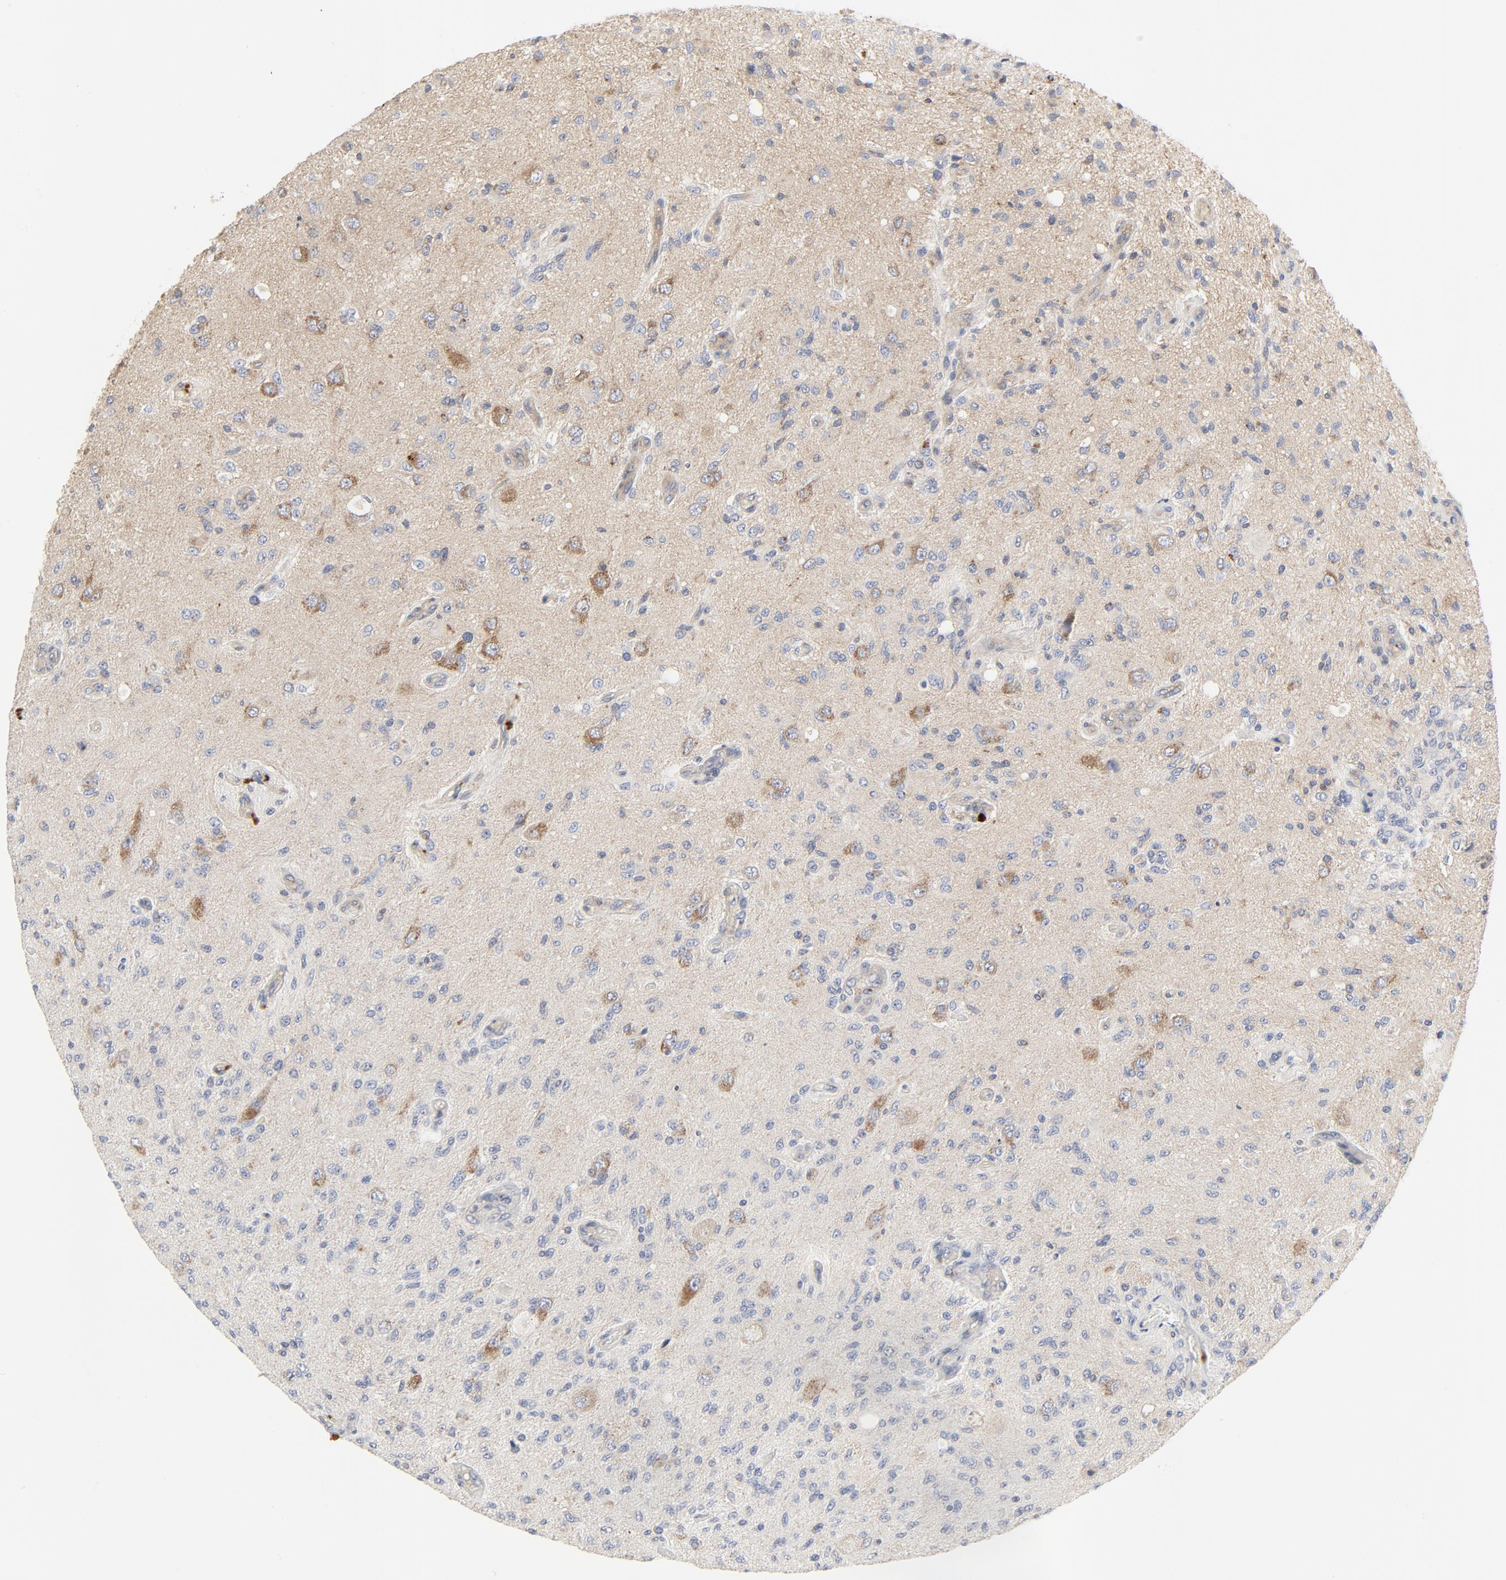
{"staining": {"intensity": "moderate", "quantity": "25%-75%", "location": "cytoplasmic/membranous"}, "tissue": "glioma", "cell_type": "Tumor cells", "image_type": "cancer", "snomed": [{"axis": "morphology", "description": "Normal tissue, NOS"}, {"axis": "morphology", "description": "Glioma, malignant, High grade"}, {"axis": "topography", "description": "Cerebral cortex"}], "caption": "Glioma stained with DAB (3,3'-diaminobenzidine) immunohistochemistry displays medium levels of moderate cytoplasmic/membranous positivity in approximately 25%-75% of tumor cells.", "gene": "RABEP1", "patient": {"sex": "male", "age": 77}}